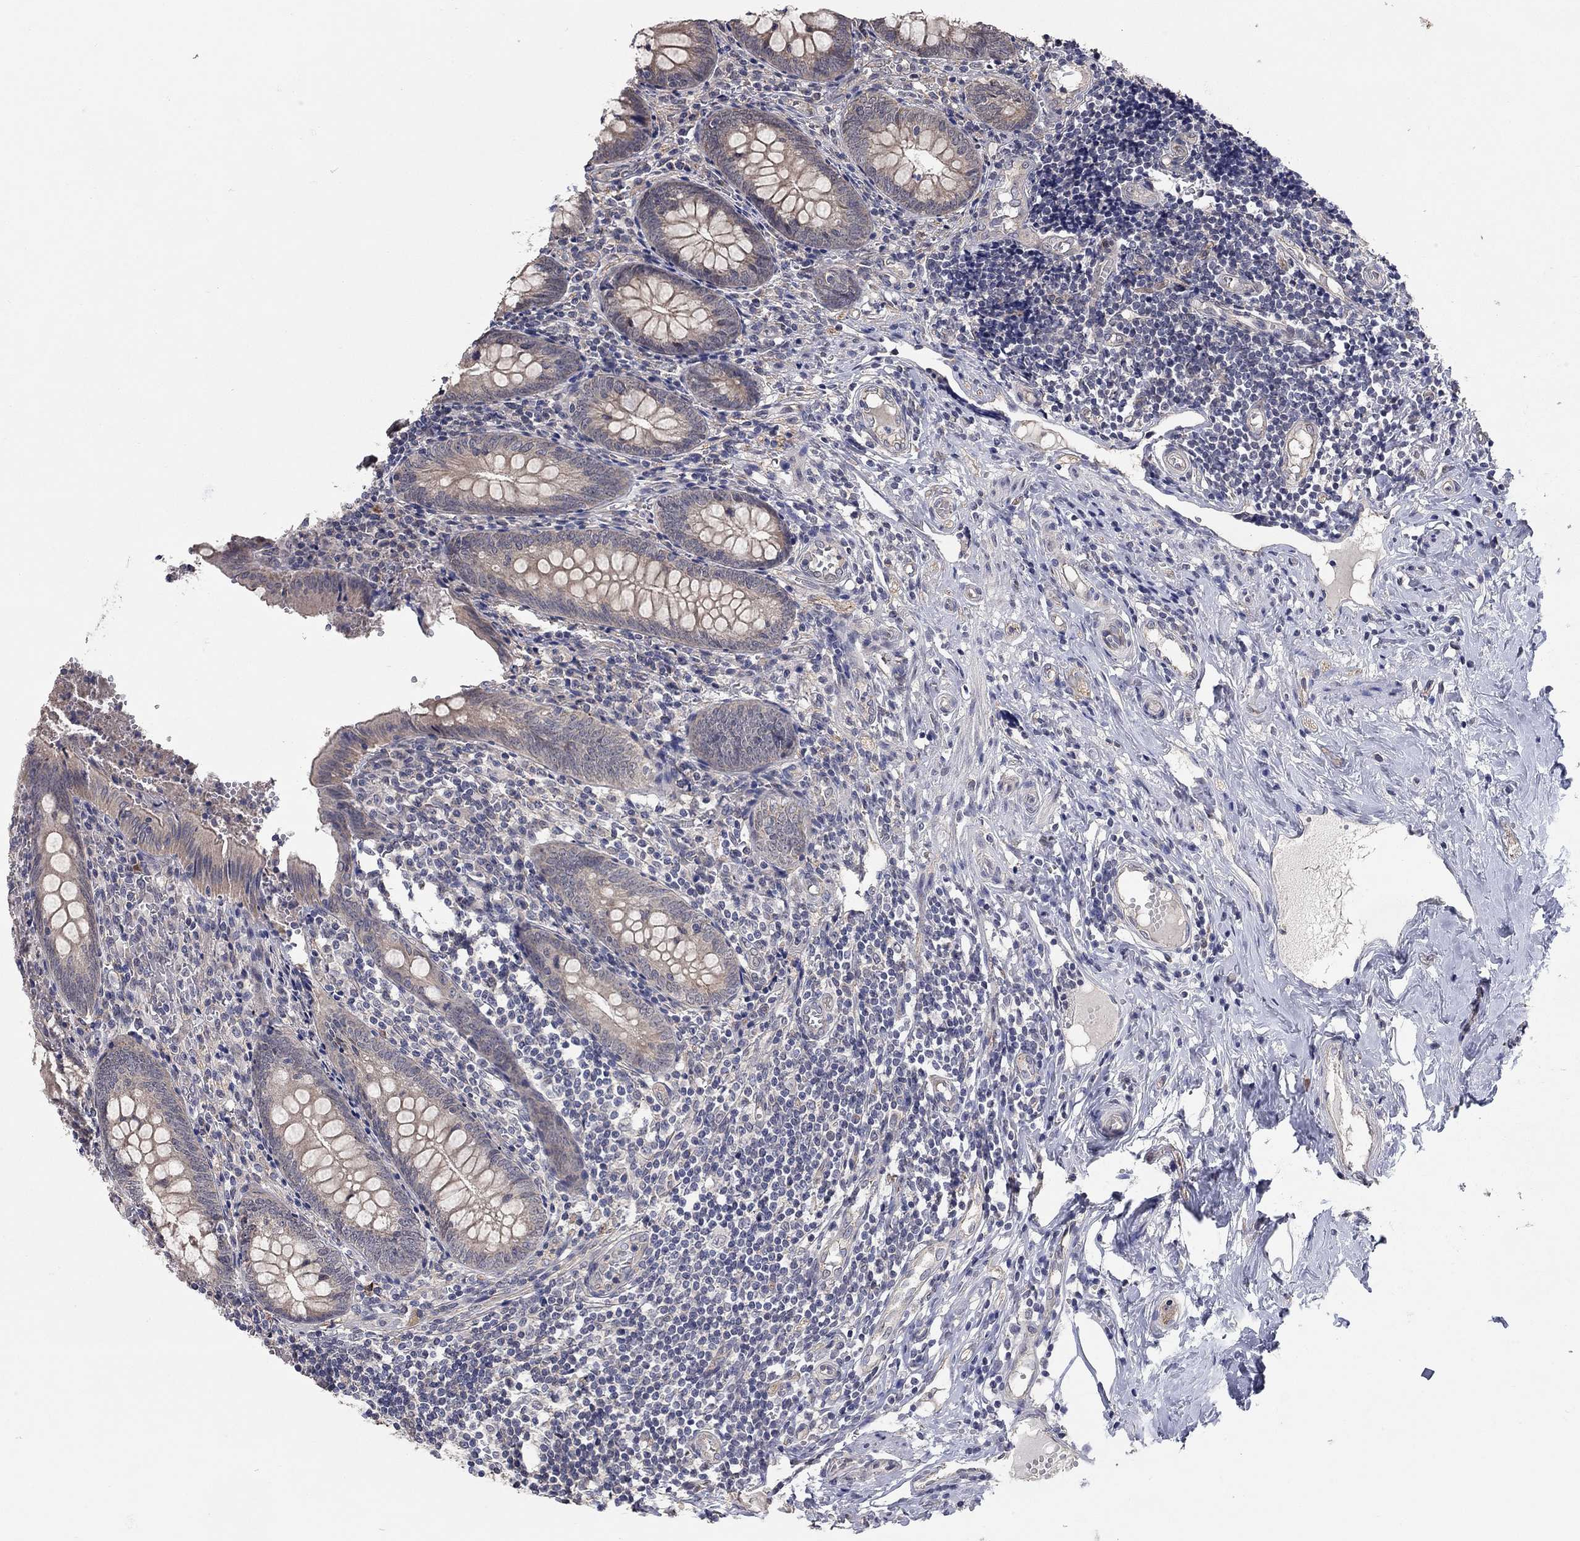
{"staining": {"intensity": "weak", "quantity": "<25%", "location": "cytoplasmic/membranous"}, "tissue": "appendix", "cell_type": "Glandular cells", "image_type": "normal", "snomed": [{"axis": "morphology", "description": "Normal tissue, NOS"}, {"axis": "topography", "description": "Appendix"}], "caption": "Immunohistochemistry (IHC) micrograph of unremarkable appendix stained for a protein (brown), which reveals no positivity in glandular cells. (DAB IHC, high magnification).", "gene": "WASF3", "patient": {"sex": "female", "age": 23}}